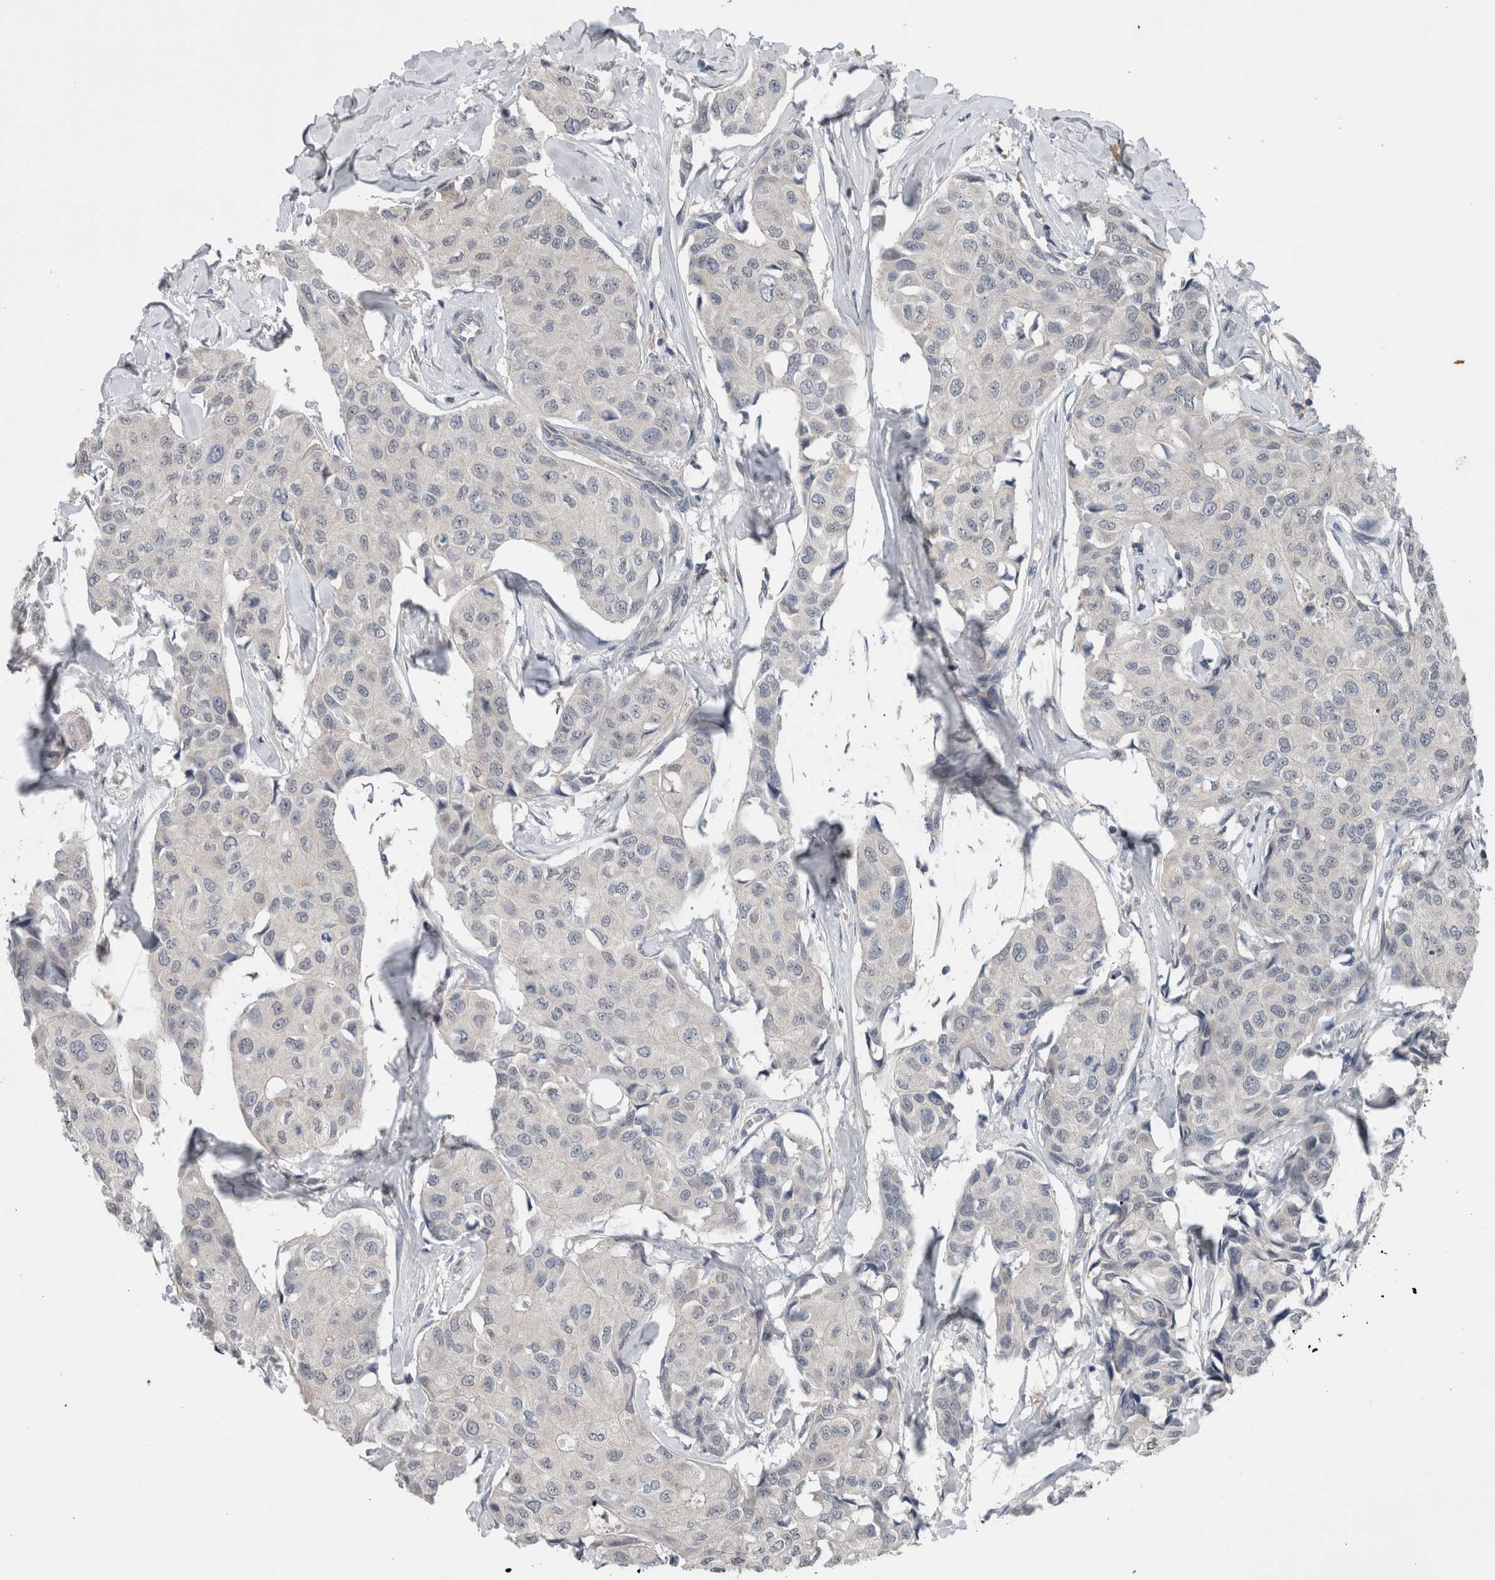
{"staining": {"intensity": "negative", "quantity": "none", "location": "none"}, "tissue": "breast cancer", "cell_type": "Tumor cells", "image_type": "cancer", "snomed": [{"axis": "morphology", "description": "Duct carcinoma"}, {"axis": "topography", "description": "Breast"}], "caption": "Protein analysis of breast intraductal carcinoma displays no significant staining in tumor cells. Brightfield microscopy of immunohistochemistry (IHC) stained with DAB (3,3'-diaminobenzidine) (brown) and hematoxylin (blue), captured at high magnification.", "gene": "CRNN", "patient": {"sex": "female", "age": 80}}